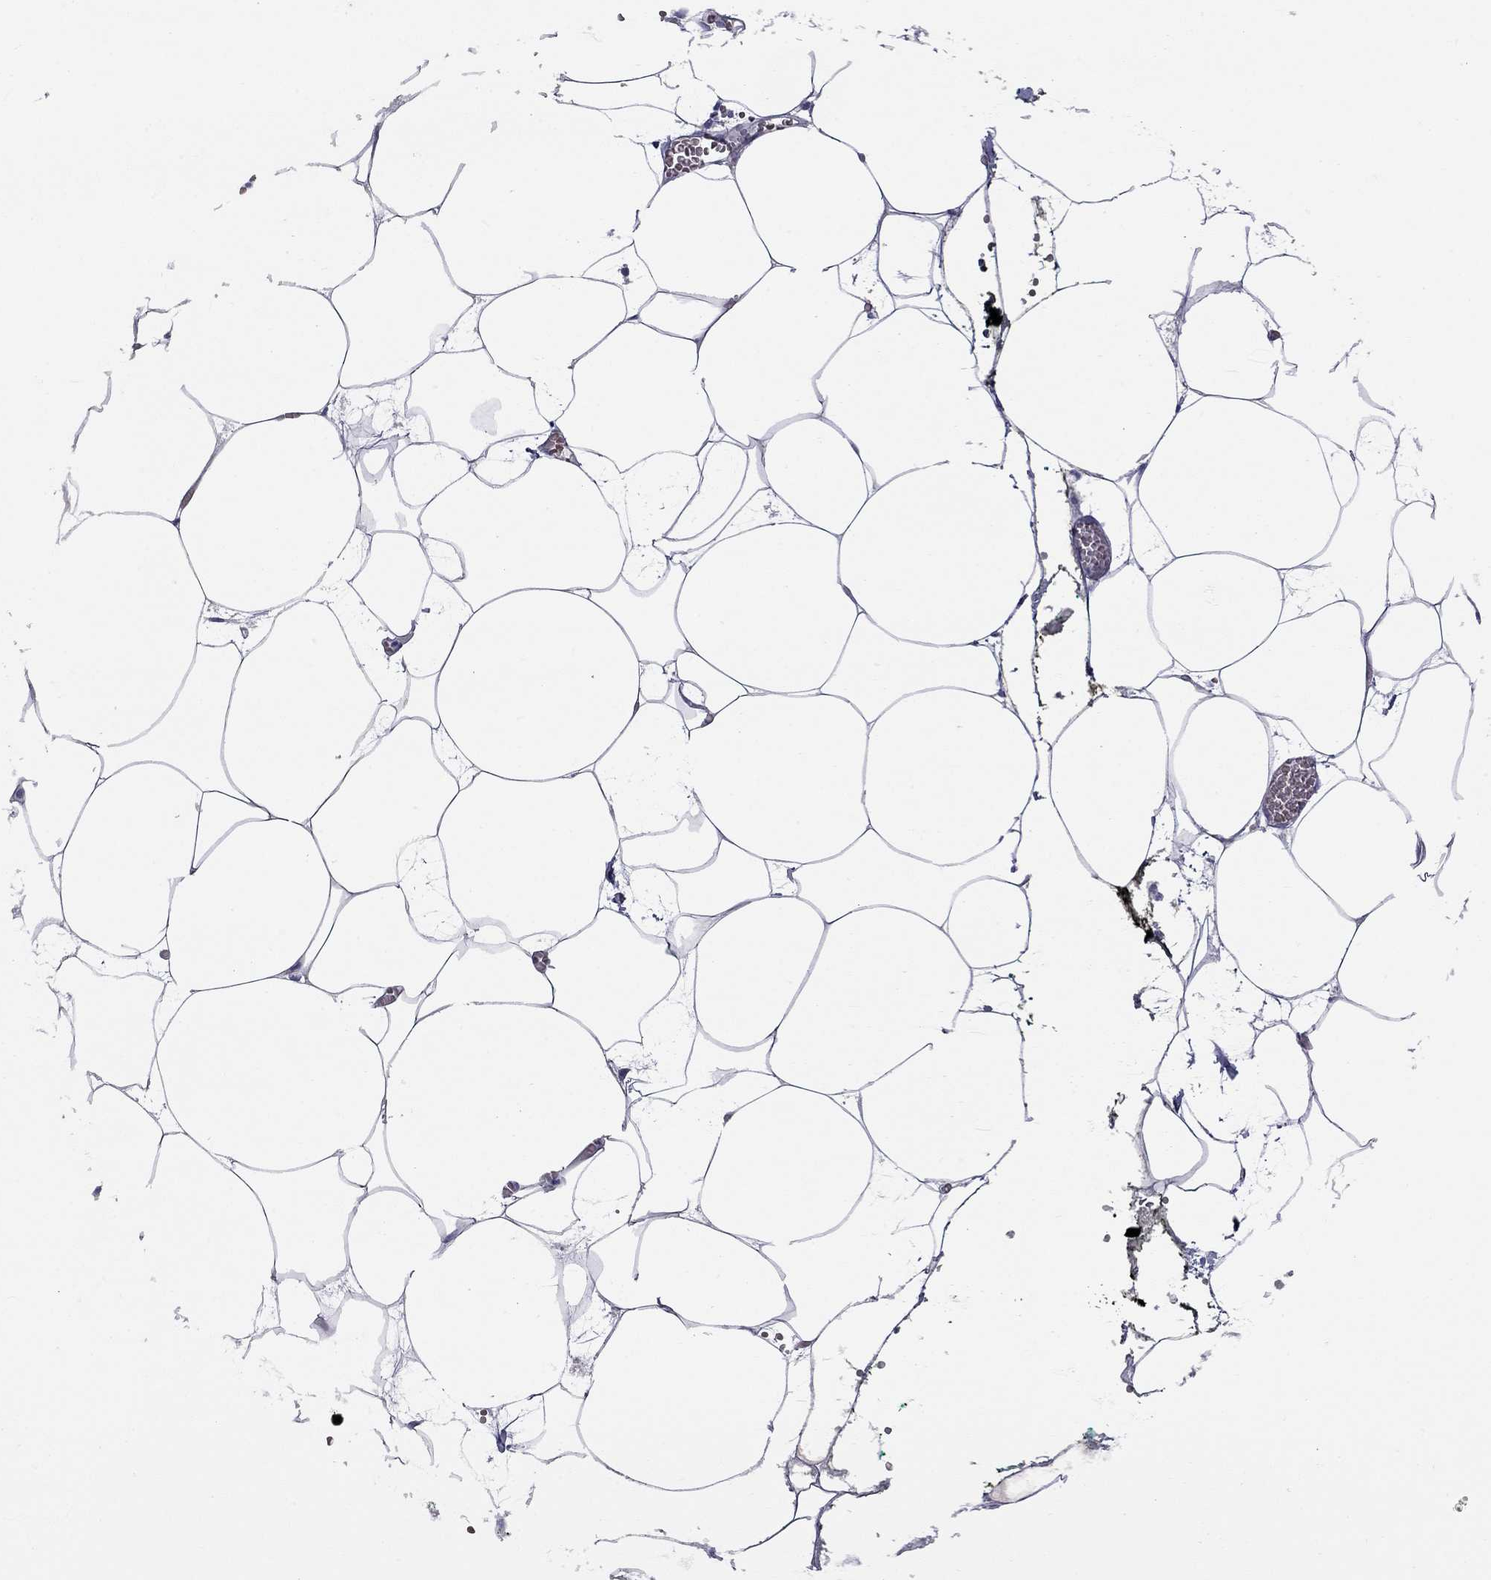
{"staining": {"intensity": "negative", "quantity": "none", "location": "none"}, "tissue": "adipose tissue", "cell_type": "Adipocytes", "image_type": "normal", "snomed": [{"axis": "morphology", "description": "Normal tissue, NOS"}, {"axis": "topography", "description": "Adipose tissue"}, {"axis": "topography", "description": "Pancreas"}, {"axis": "topography", "description": "Peripheral nerve tissue"}], "caption": "Immunohistochemistry (IHC) photomicrograph of normal adipose tissue: adipose tissue stained with DAB shows no significant protein positivity in adipocytes.", "gene": "UNC119B", "patient": {"sex": "female", "age": 58}}